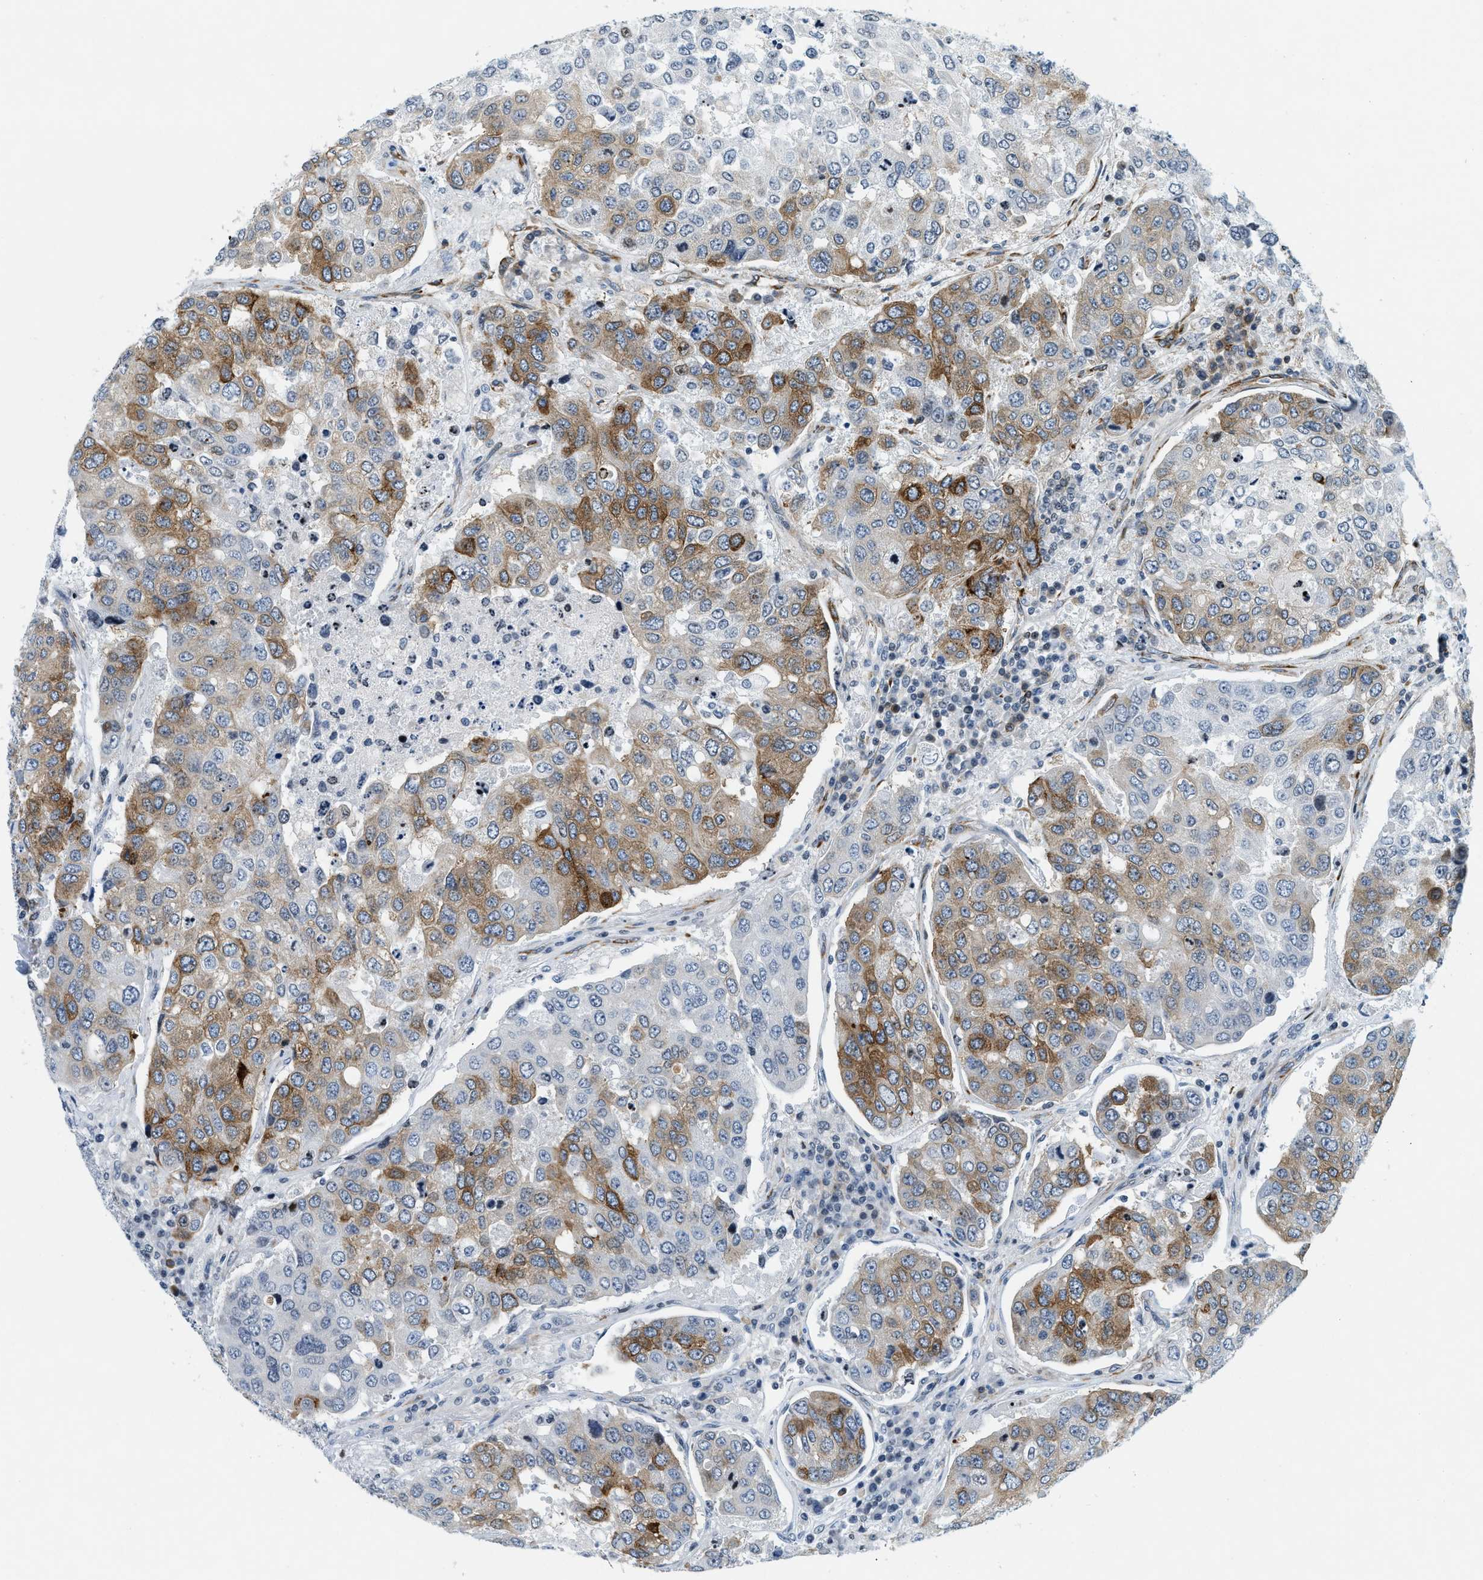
{"staining": {"intensity": "moderate", "quantity": "25%-75%", "location": "cytoplasmic/membranous"}, "tissue": "urothelial cancer", "cell_type": "Tumor cells", "image_type": "cancer", "snomed": [{"axis": "morphology", "description": "Urothelial carcinoma, High grade"}, {"axis": "topography", "description": "Lymph node"}, {"axis": "topography", "description": "Urinary bladder"}], "caption": "Human urothelial cancer stained for a protein (brown) exhibits moderate cytoplasmic/membranous positive staining in approximately 25%-75% of tumor cells.", "gene": "UVRAG", "patient": {"sex": "male", "age": 51}}